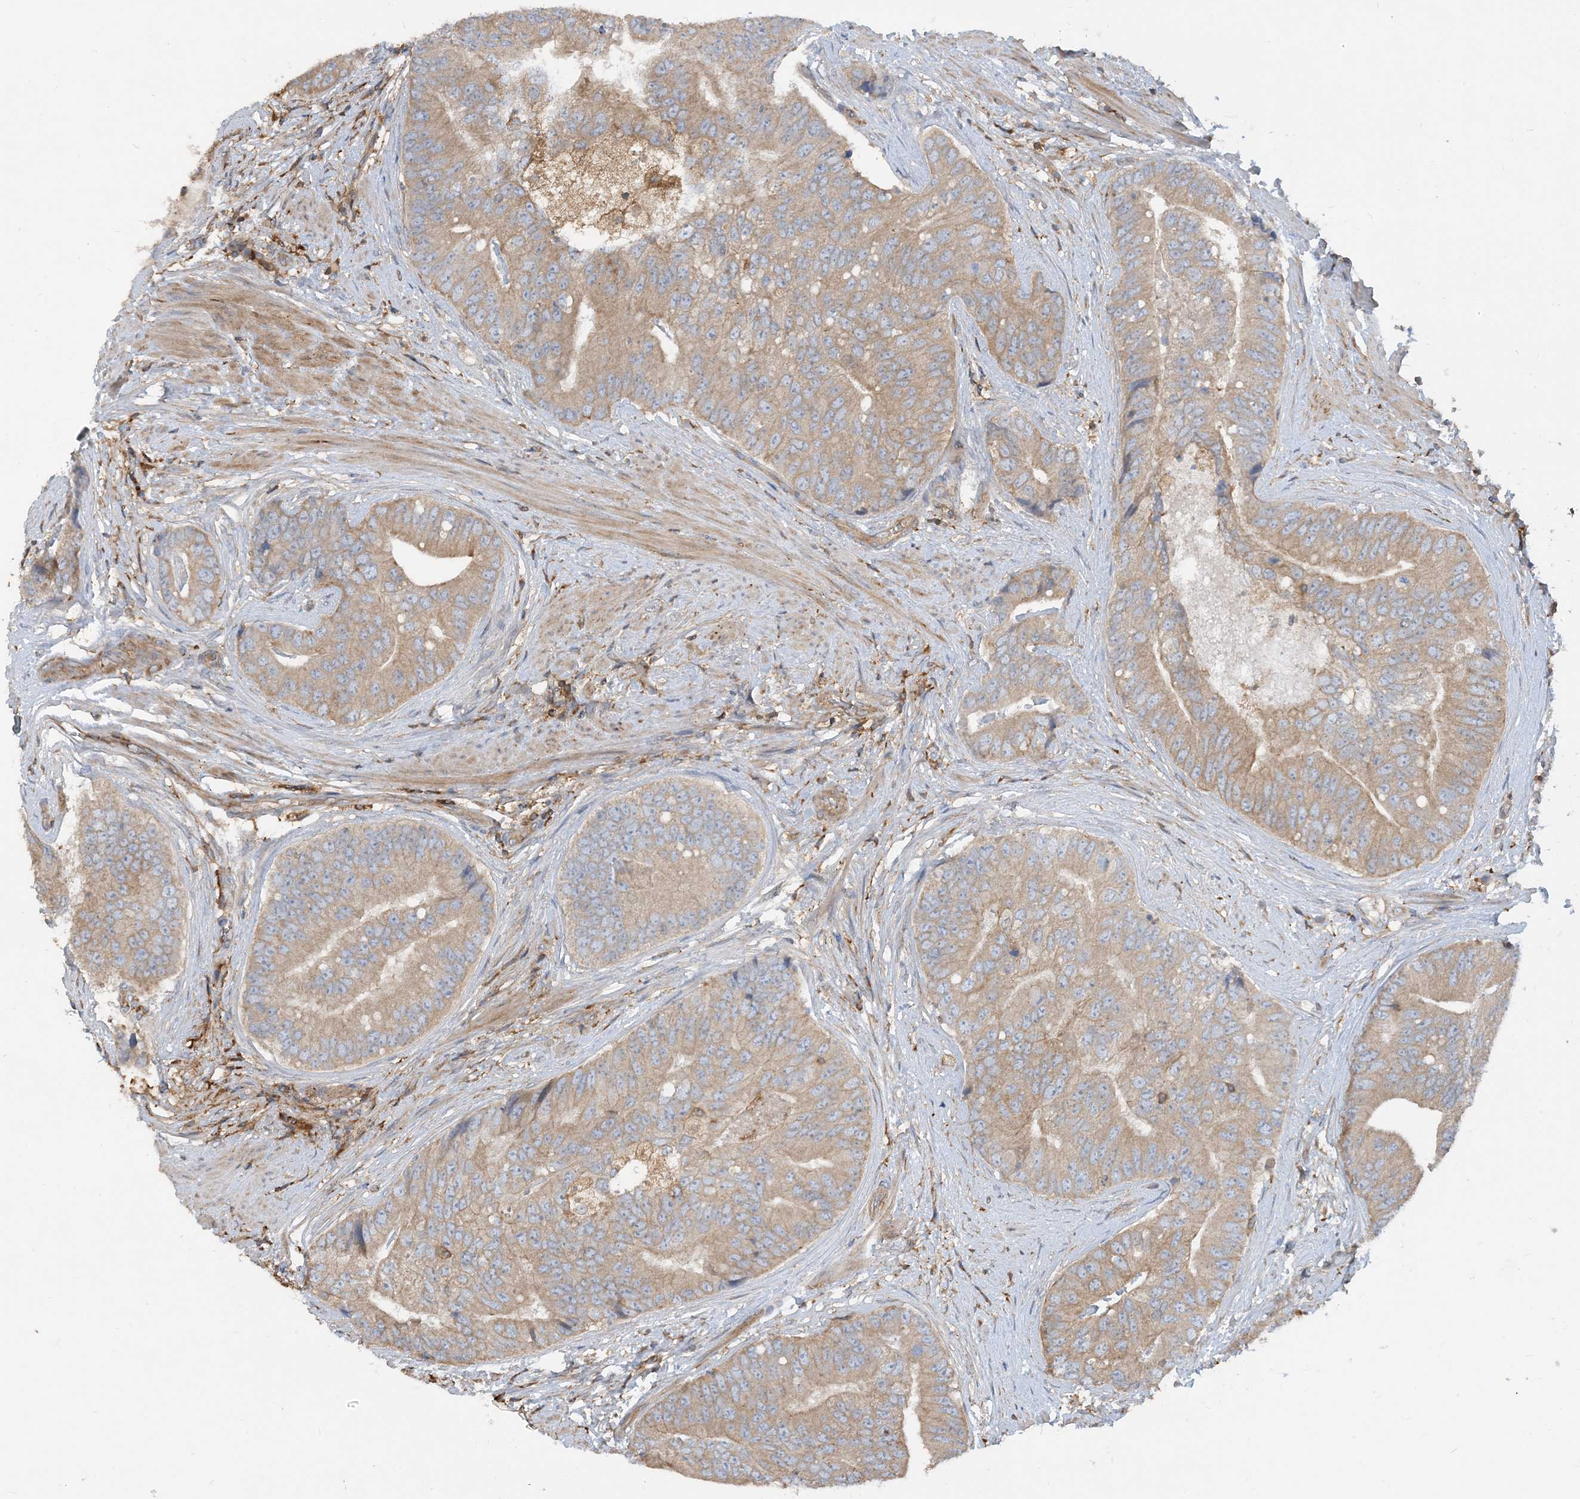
{"staining": {"intensity": "moderate", "quantity": ">75%", "location": "cytoplasmic/membranous"}, "tissue": "prostate cancer", "cell_type": "Tumor cells", "image_type": "cancer", "snomed": [{"axis": "morphology", "description": "Adenocarcinoma, High grade"}, {"axis": "topography", "description": "Prostate"}], "caption": "The immunohistochemical stain shows moderate cytoplasmic/membranous positivity in tumor cells of prostate cancer tissue. The staining was performed using DAB (3,3'-diaminobenzidine) to visualize the protein expression in brown, while the nuclei were stained in blue with hematoxylin (Magnification: 20x).", "gene": "SFMBT2", "patient": {"sex": "male", "age": 70}}